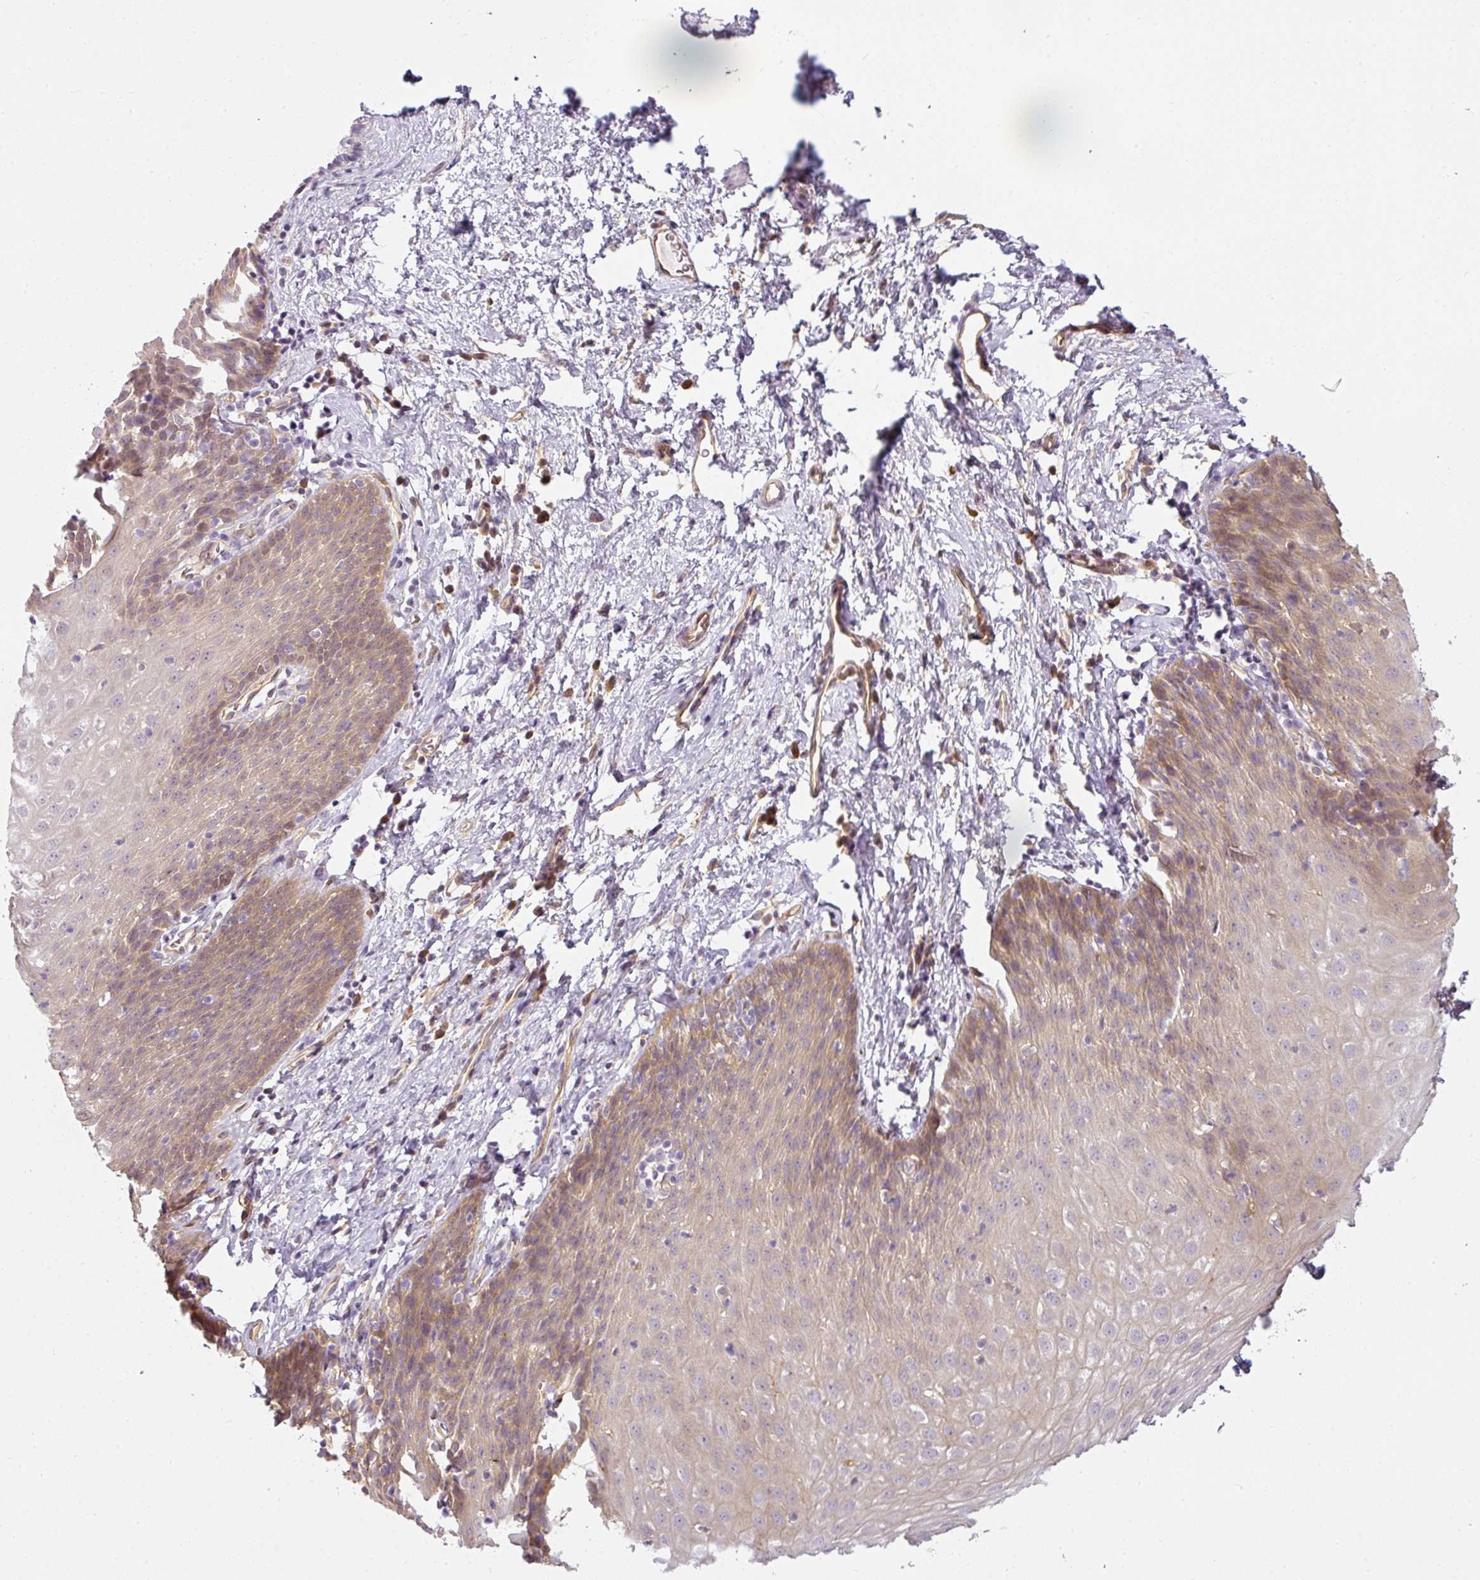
{"staining": {"intensity": "weak", "quantity": "25%-75%", "location": "cytoplasmic/membranous"}, "tissue": "esophagus", "cell_type": "Squamous epithelial cells", "image_type": "normal", "snomed": [{"axis": "morphology", "description": "Normal tissue, NOS"}, {"axis": "topography", "description": "Esophagus"}], "caption": "Immunohistochemical staining of unremarkable esophagus displays 25%-75% levels of weak cytoplasmic/membranous protein staining in about 25%-75% of squamous epithelial cells. (Stains: DAB (3,3'-diaminobenzidine) in brown, nuclei in blue, Microscopy: brightfield microscopy at high magnification).", "gene": "ANKRD18A", "patient": {"sex": "female", "age": 61}}